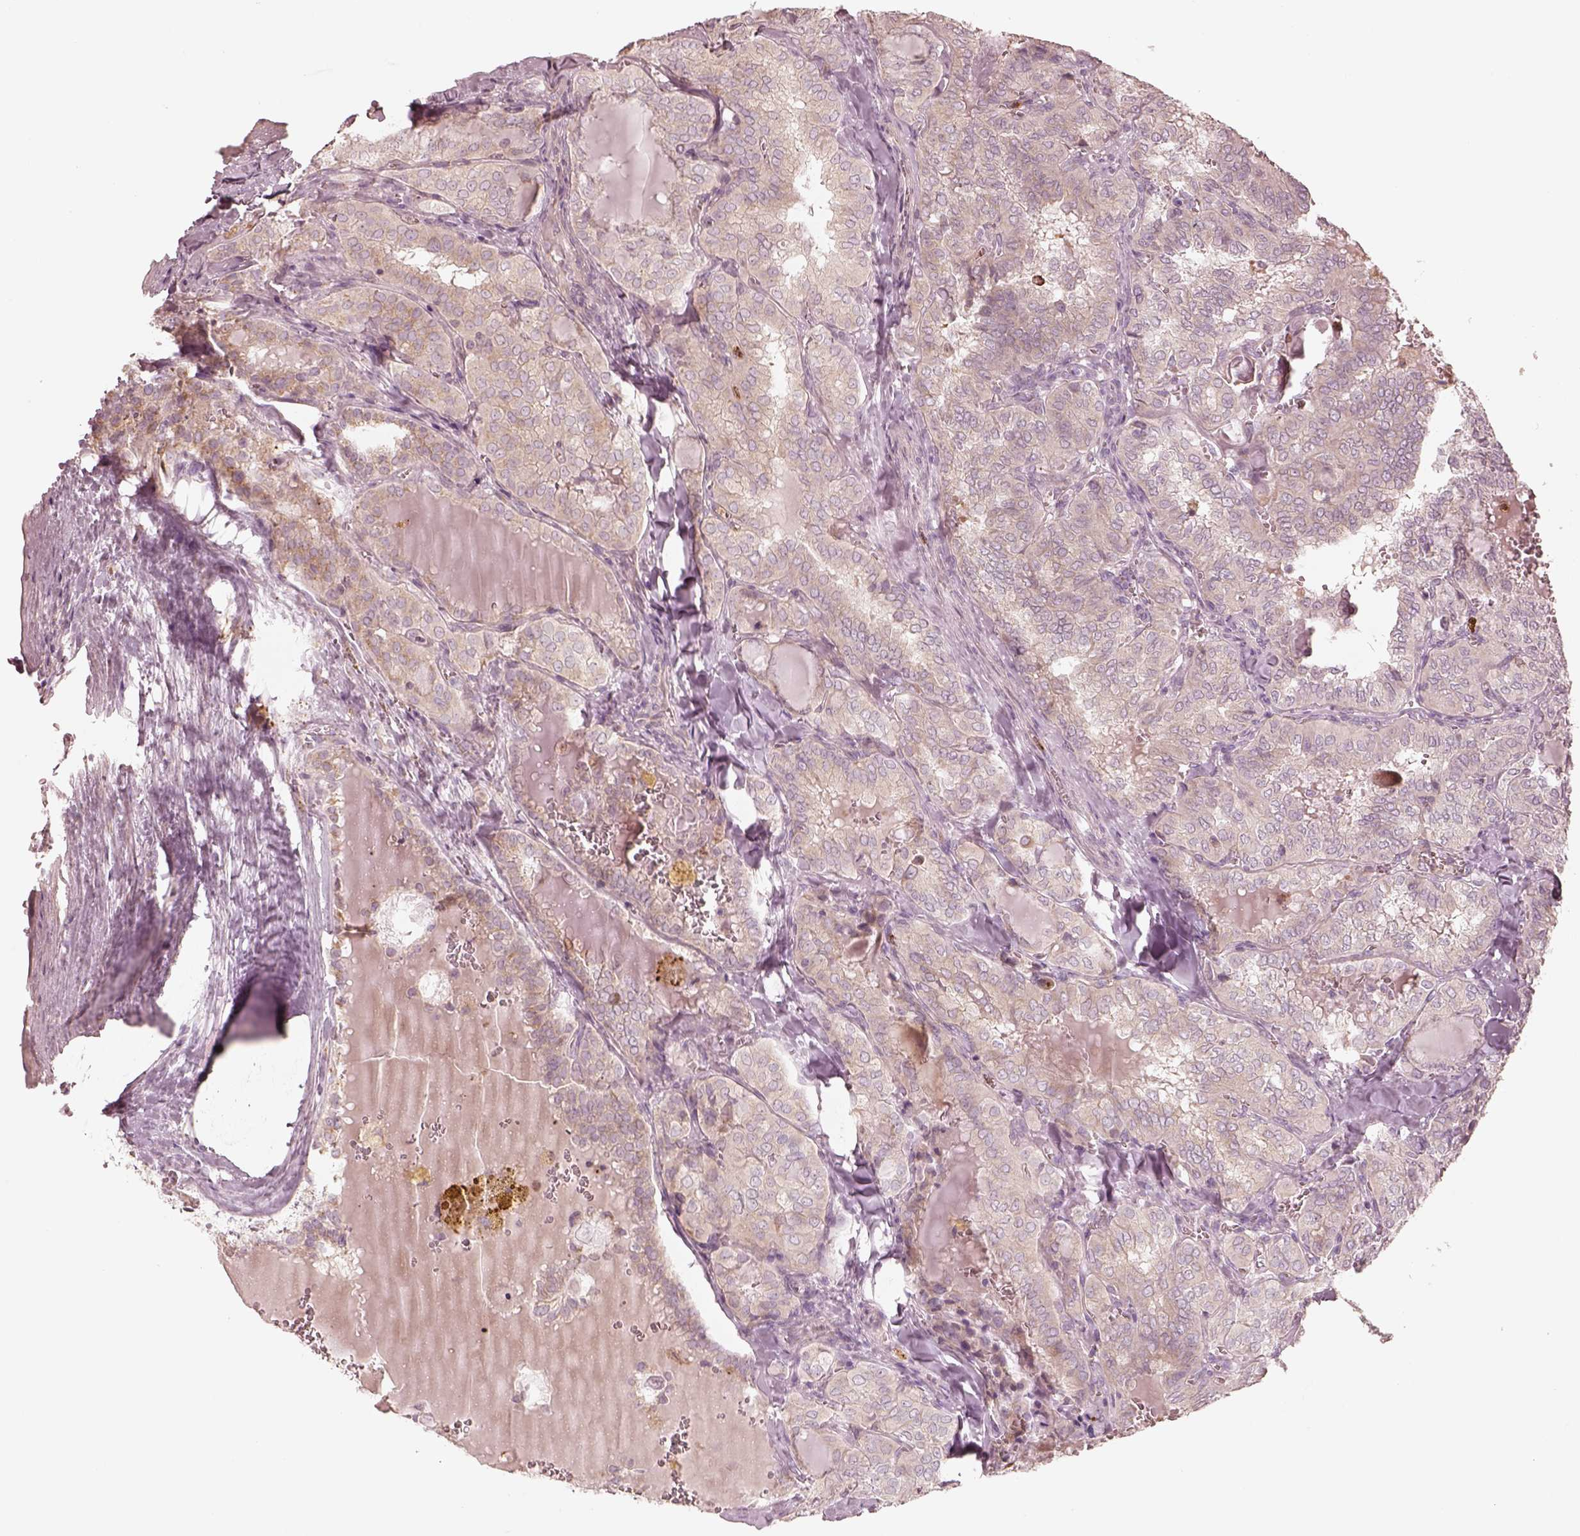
{"staining": {"intensity": "negative", "quantity": "none", "location": "none"}, "tissue": "thyroid cancer", "cell_type": "Tumor cells", "image_type": "cancer", "snomed": [{"axis": "morphology", "description": "Papillary adenocarcinoma, NOS"}, {"axis": "topography", "description": "Thyroid gland"}], "caption": "Immunohistochemical staining of papillary adenocarcinoma (thyroid) reveals no significant staining in tumor cells. Brightfield microscopy of IHC stained with DAB (3,3'-diaminobenzidine) (brown) and hematoxylin (blue), captured at high magnification.", "gene": "ABCA7", "patient": {"sex": "female", "age": 41}}